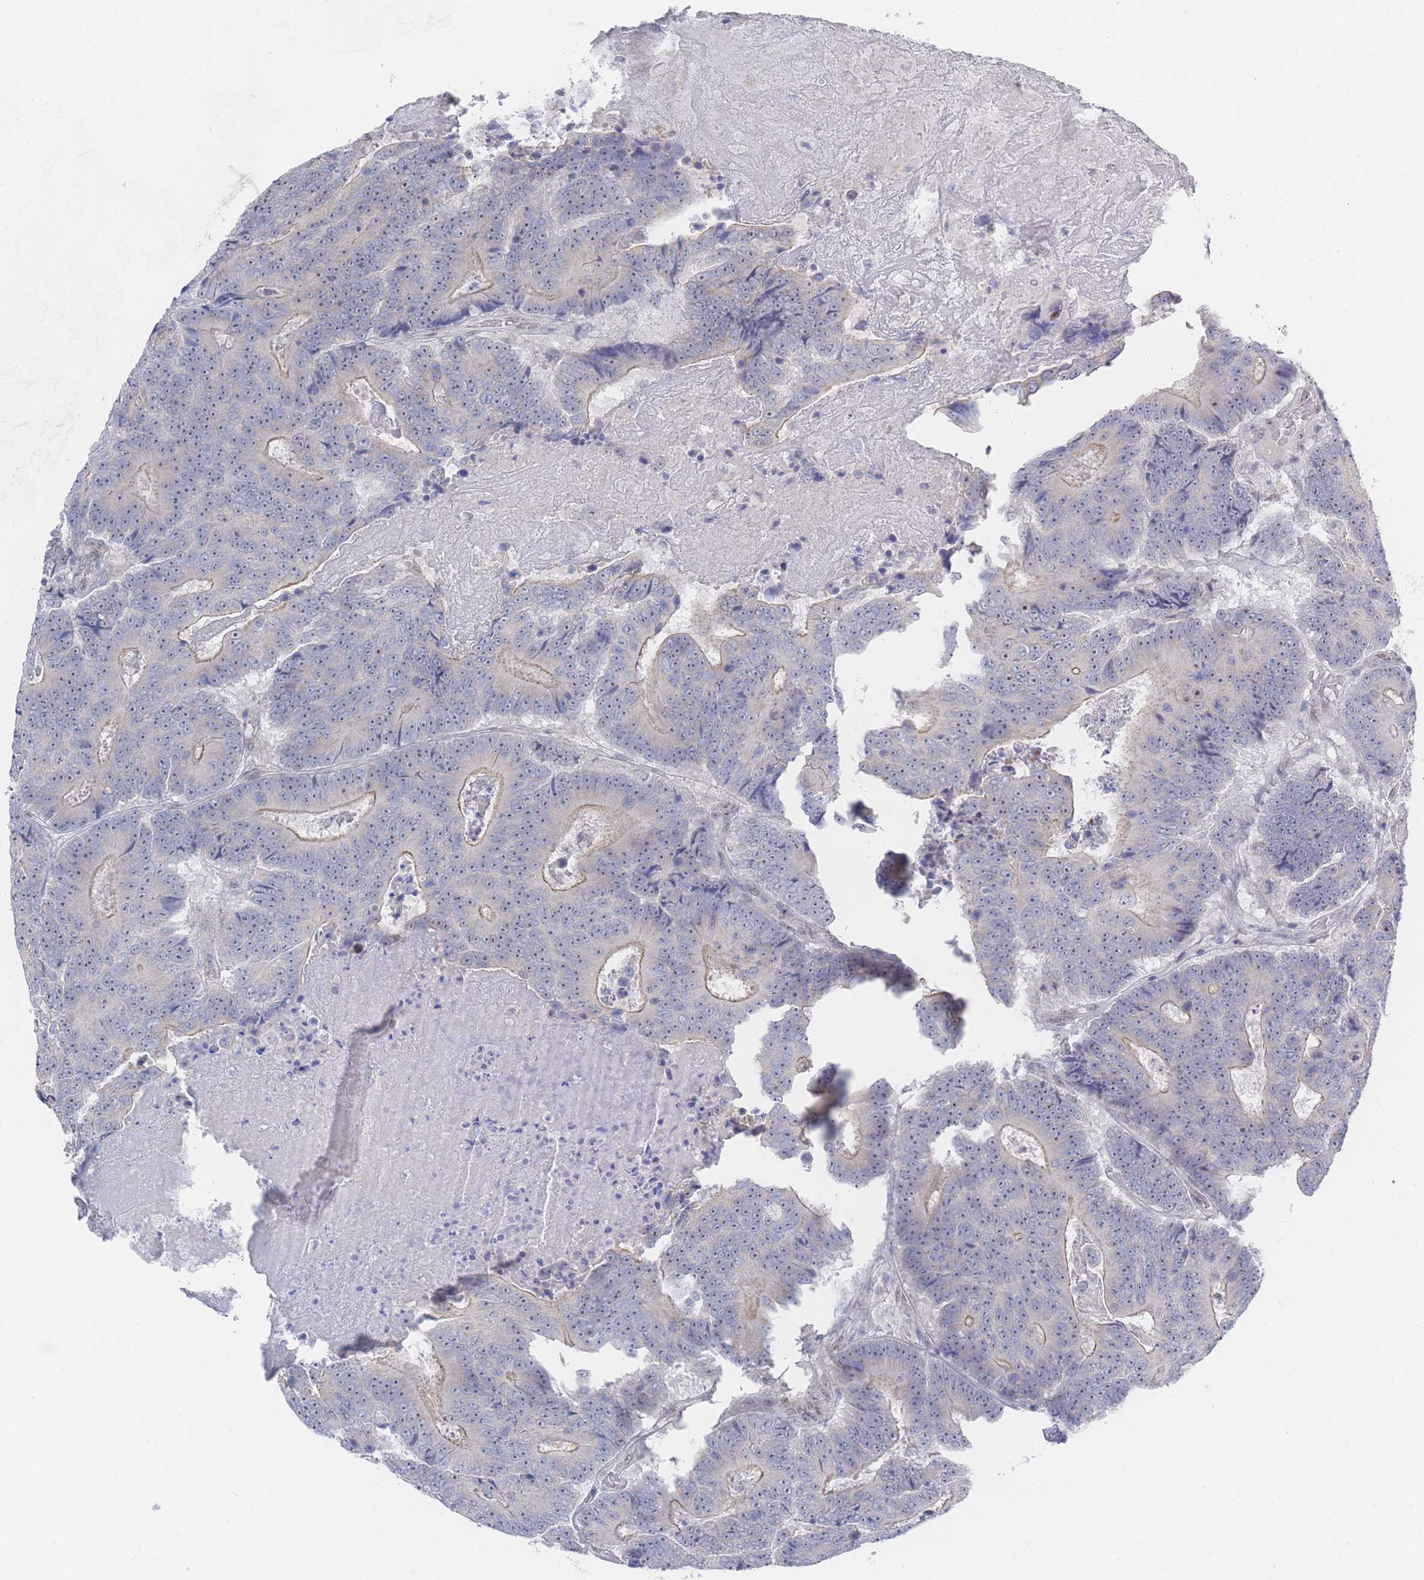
{"staining": {"intensity": "weak", "quantity": "<25%", "location": "cytoplasmic/membranous"}, "tissue": "colorectal cancer", "cell_type": "Tumor cells", "image_type": "cancer", "snomed": [{"axis": "morphology", "description": "Adenocarcinoma, NOS"}, {"axis": "topography", "description": "Colon"}], "caption": "Tumor cells show no significant staining in colorectal cancer.", "gene": "ZNF142", "patient": {"sex": "male", "age": 83}}